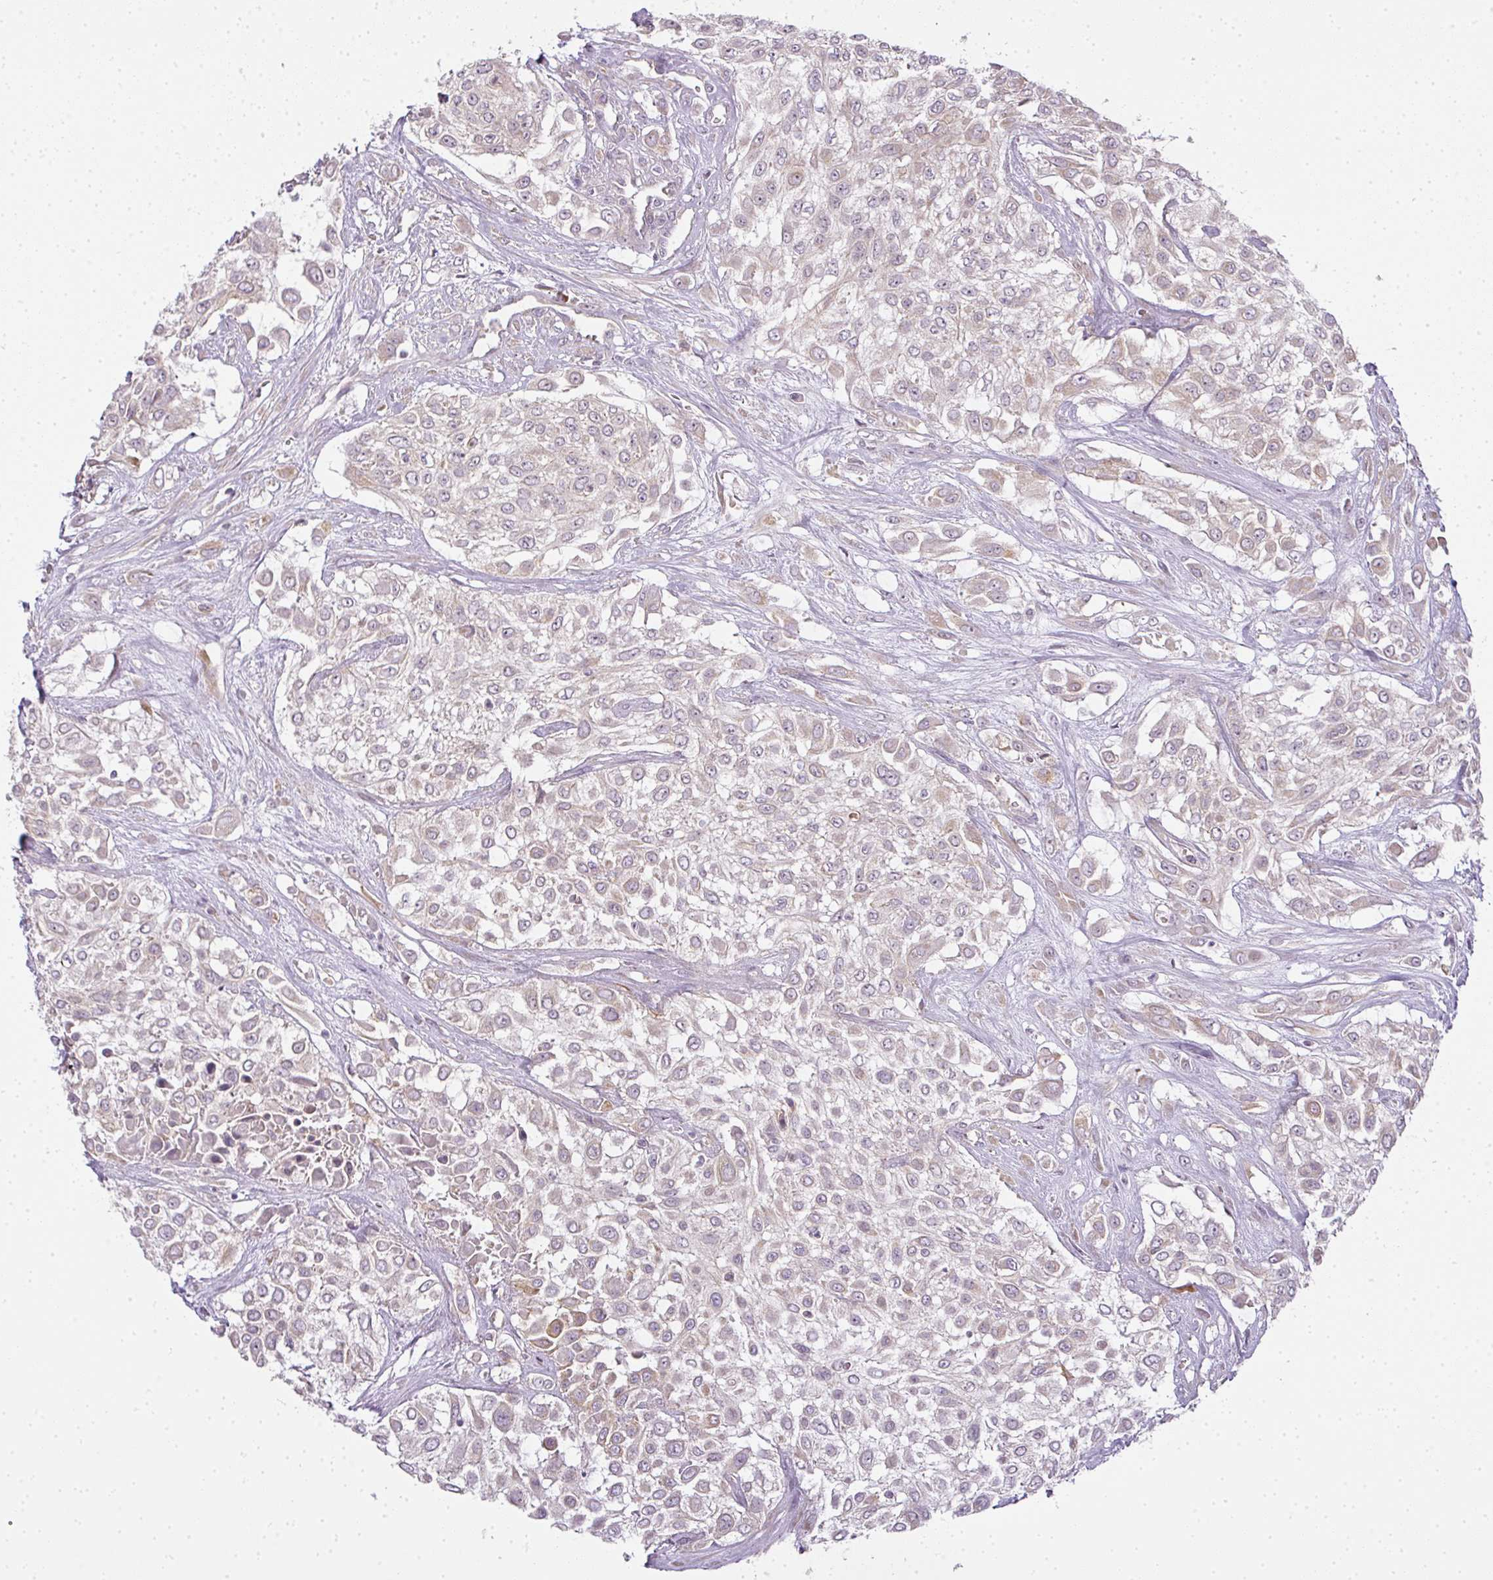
{"staining": {"intensity": "weak", "quantity": "<25%", "location": "cytoplasmic/membranous"}, "tissue": "urothelial cancer", "cell_type": "Tumor cells", "image_type": "cancer", "snomed": [{"axis": "morphology", "description": "Urothelial carcinoma, High grade"}, {"axis": "topography", "description": "Urinary bladder"}], "caption": "Immunohistochemistry (IHC) histopathology image of neoplastic tissue: human urothelial cancer stained with DAB displays no significant protein positivity in tumor cells. (DAB (3,3'-diaminobenzidine) immunohistochemistry (IHC) with hematoxylin counter stain).", "gene": "MED19", "patient": {"sex": "male", "age": 57}}